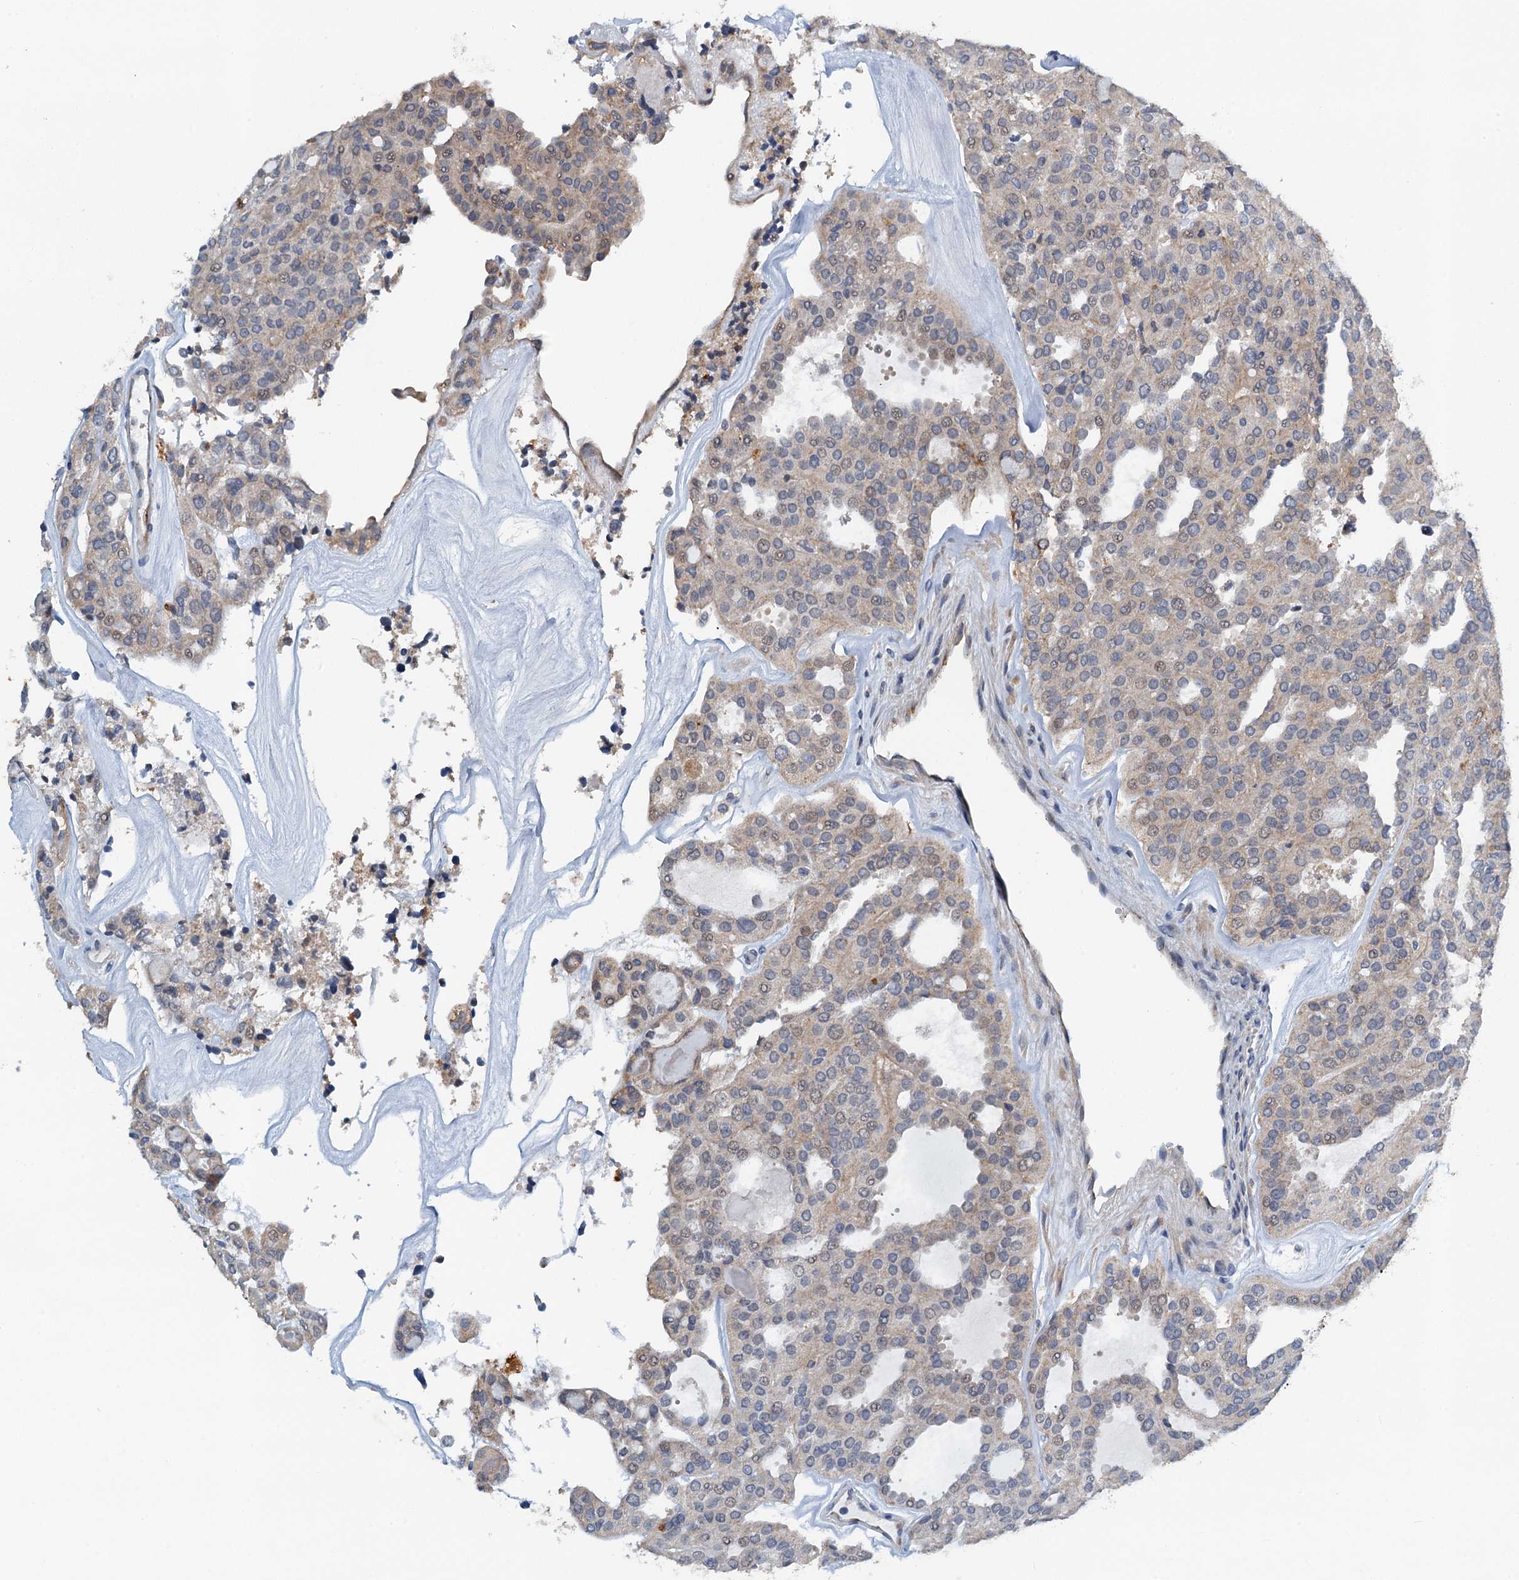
{"staining": {"intensity": "moderate", "quantity": "<25%", "location": "cytoplasmic/membranous"}, "tissue": "thyroid cancer", "cell_type": "Tumor cells", "image_type": "cancer", "snomed": [{"axis": "morphology", "description": "Follicular adenoma carcinoma, NOS"}, {"axis": "topography", "description": "Thyroid gland"}], "caption": "Protein staining by immunohistochemistry reveals moderate cytoplasmic/membranous positivity in approximately <25% of tumor cells in thyroid follicular adenoma carcinoma.", "gene": "ZNF606", "patient": {"sex": "male", "age": 75}}